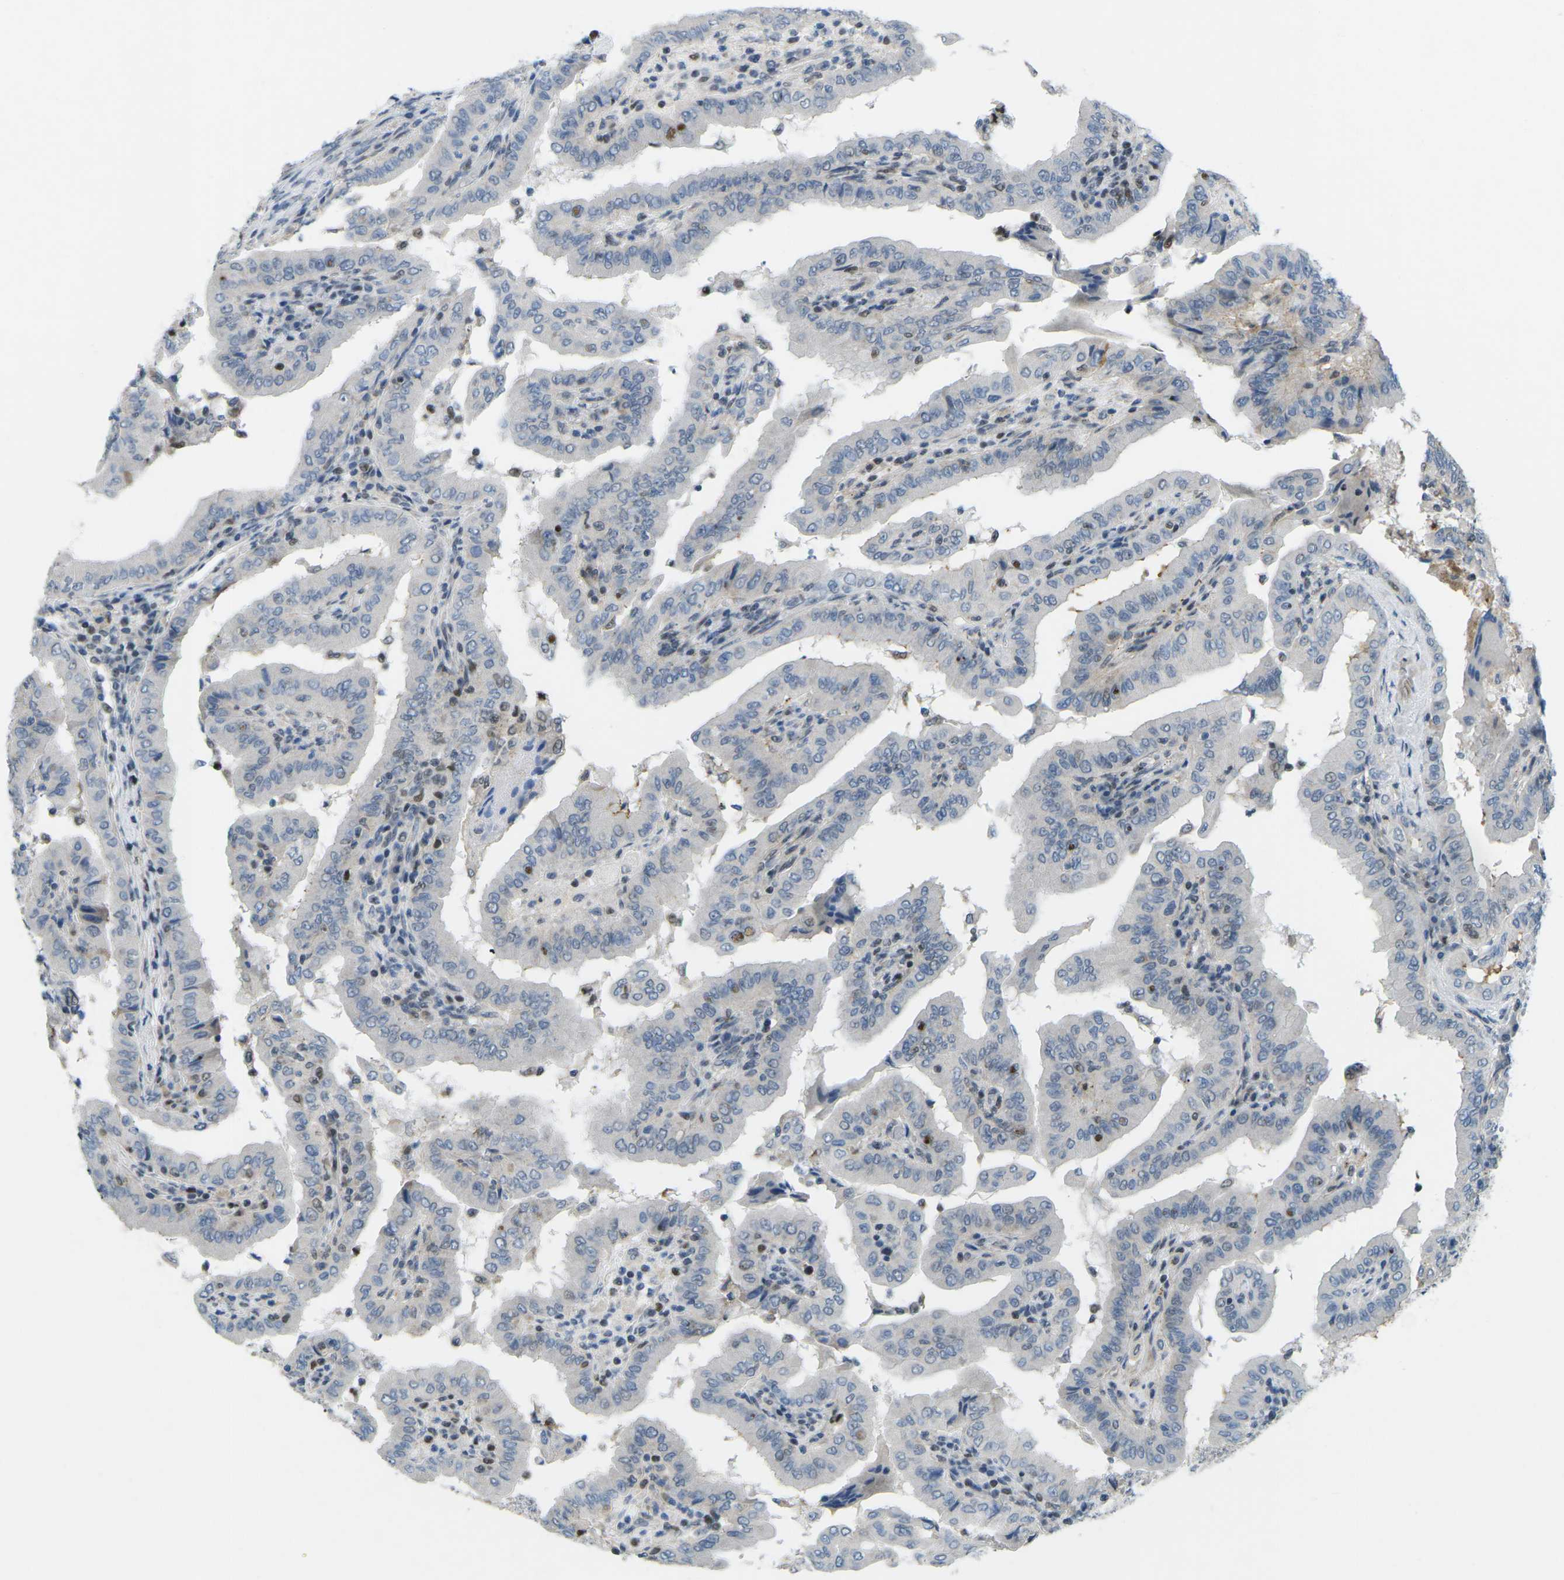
{"staining": {"intensity": "negative", "quantity": "none", "location": "none"}, "tissue": "thyroid cancer", "cell_type": "Tumor cells", "image_type": "cancer", "snomed": [{"axis": "morphology", "description": "Papillary adenocarcinoma, NOS"}, {"axis": "topography", "description": "Thyroid gland"}], "caption": "Tumor cells are negative for brown protein staining in thyroid cancer.", "gene": "MBNL1", "patient": {"sex": "male", "age": 33}}